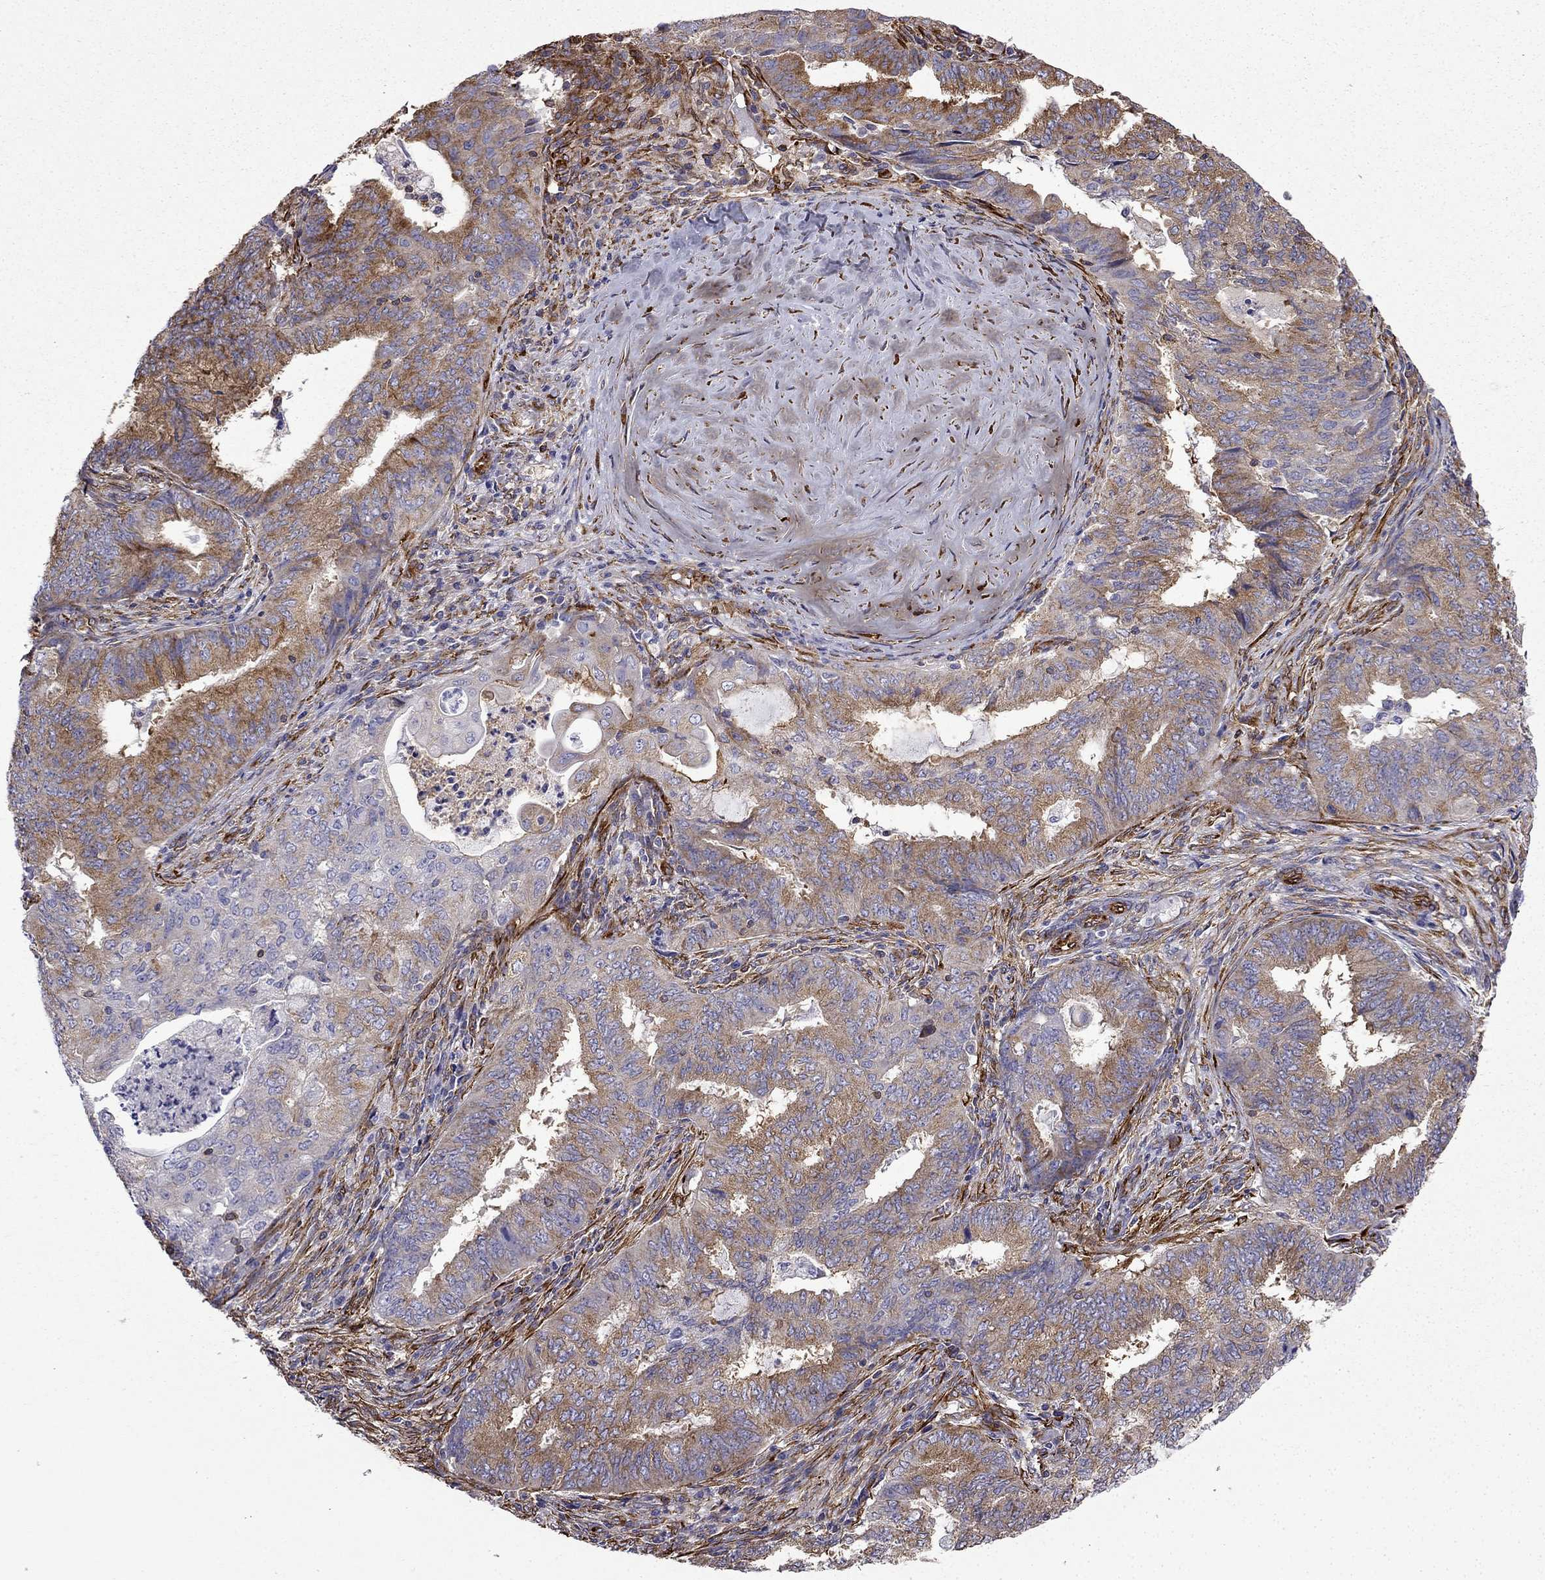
{"staining": {"intensity": "moderate", "quantity": ">75%", "location": "cytoplasmic/membranous"}, "tissue": "endometrial cancer", "cell_type": "Tumor cells", "image_type": "cancer", "snomed": [{"axis": "morphology", "description": "Adenocarcinoma, NOS"}, {"axis": "topography", "description": "Endometrium"}], "caption": "There is medium levels of moderate cytoplasmic/membranous staining in tumor cells of endometrial cancer (adenocarcinoma), as demonstrated by immunohistochemical staining (brown color).", "gene": "MAP4", "patient": {"sex": "female", "age": 62}}